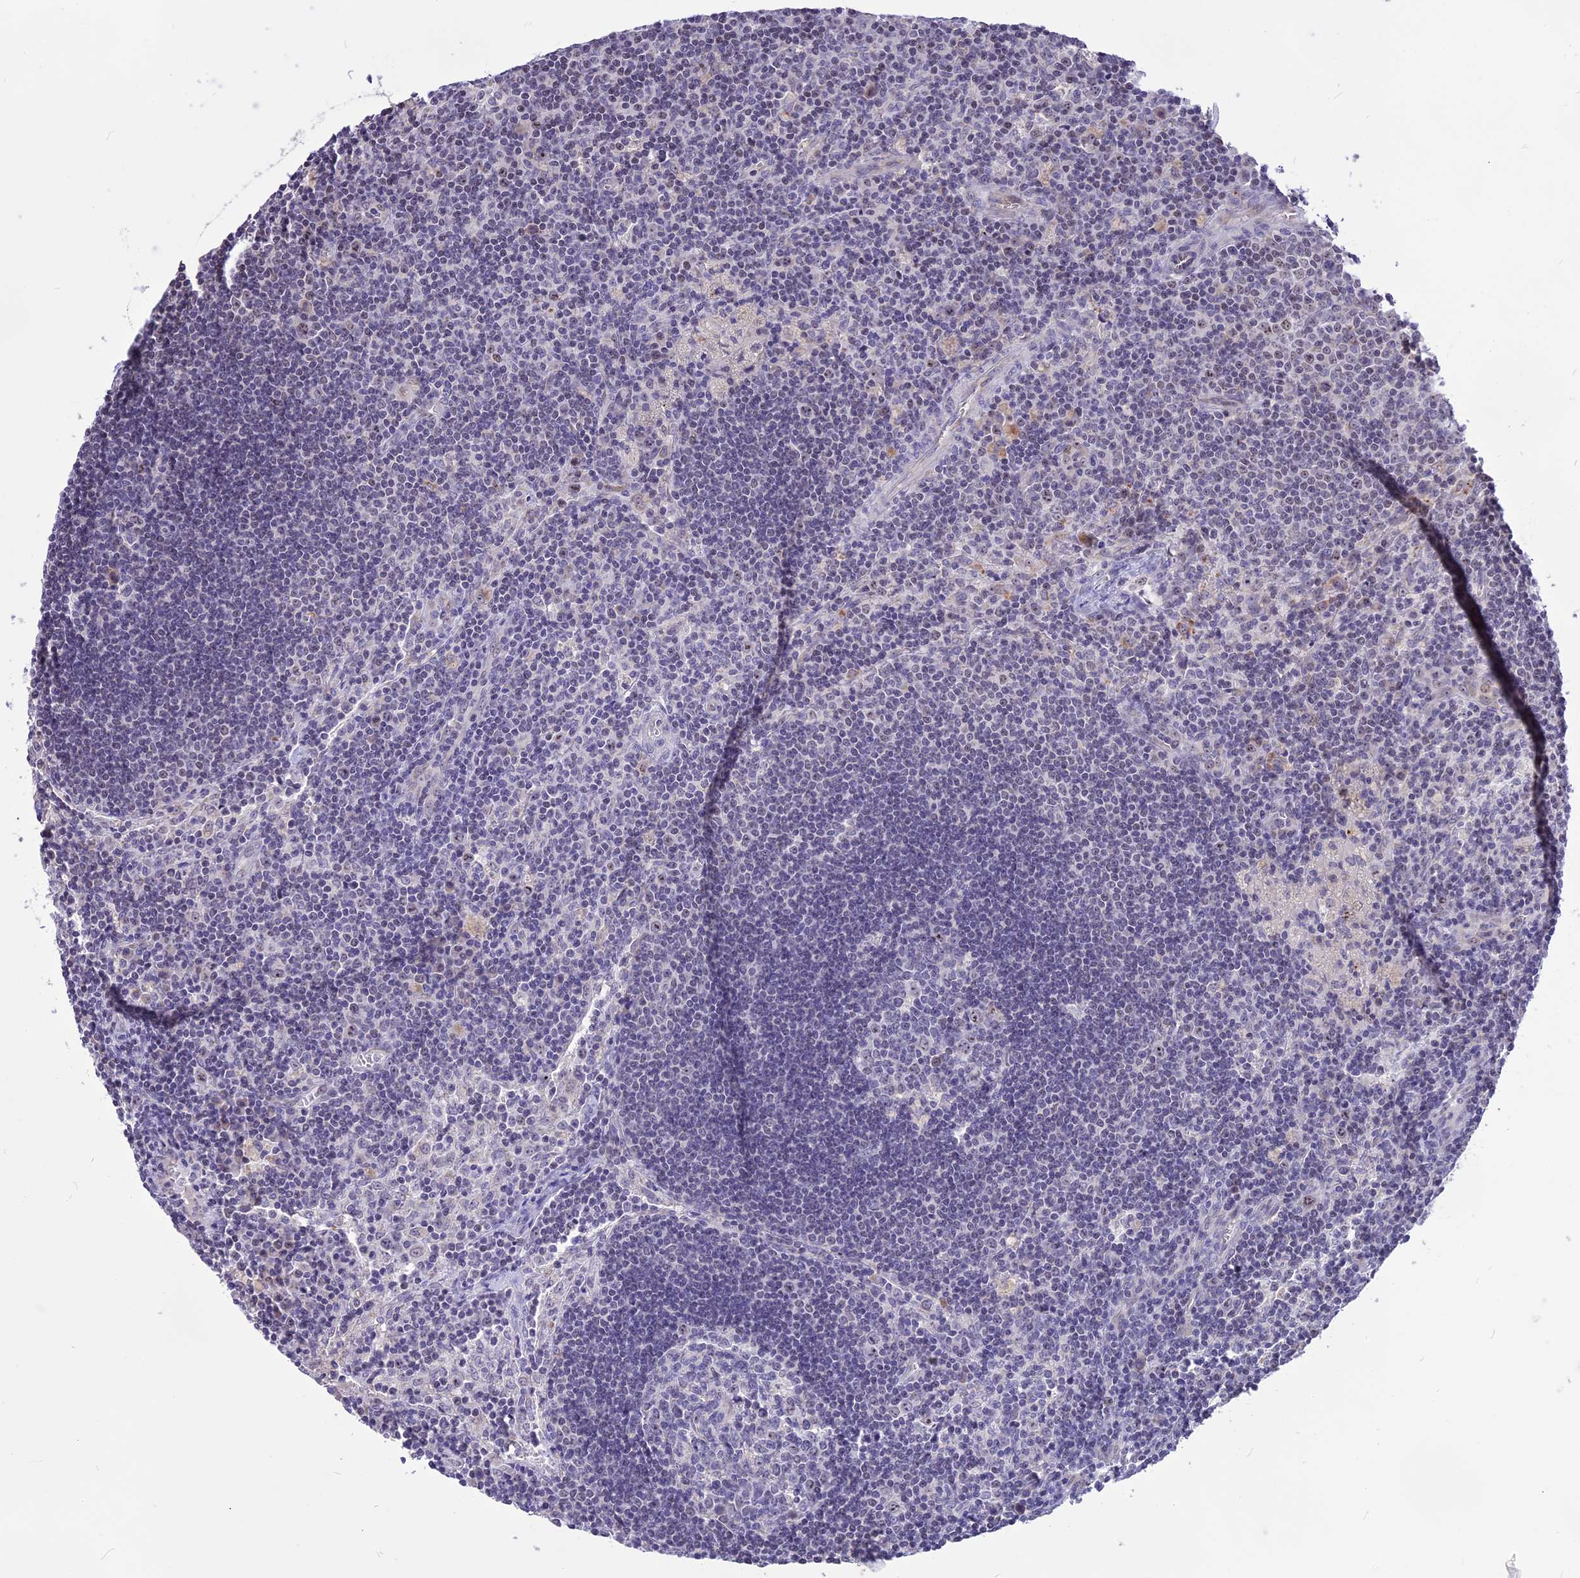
{"staining": {"intensity": "negative", "quantity": "none", "location": "none"}, "tissue": "lymph node", "cell_type": "Germinal center cells", "image_type": "normal", "snomed": [{"axis": "morphology", "description": "Normal tissue, NOS"}, {"axis": "topography", "description": "Lymph node"}], "caption": "DAB (3,3'-diaminobenzidine) immunohistochemical staining of unremarkable human lymph node reveals no significant positivity in germinal center cells.", "gene": "CMSS1", "patient": {"sex": "male", "age": 58}}